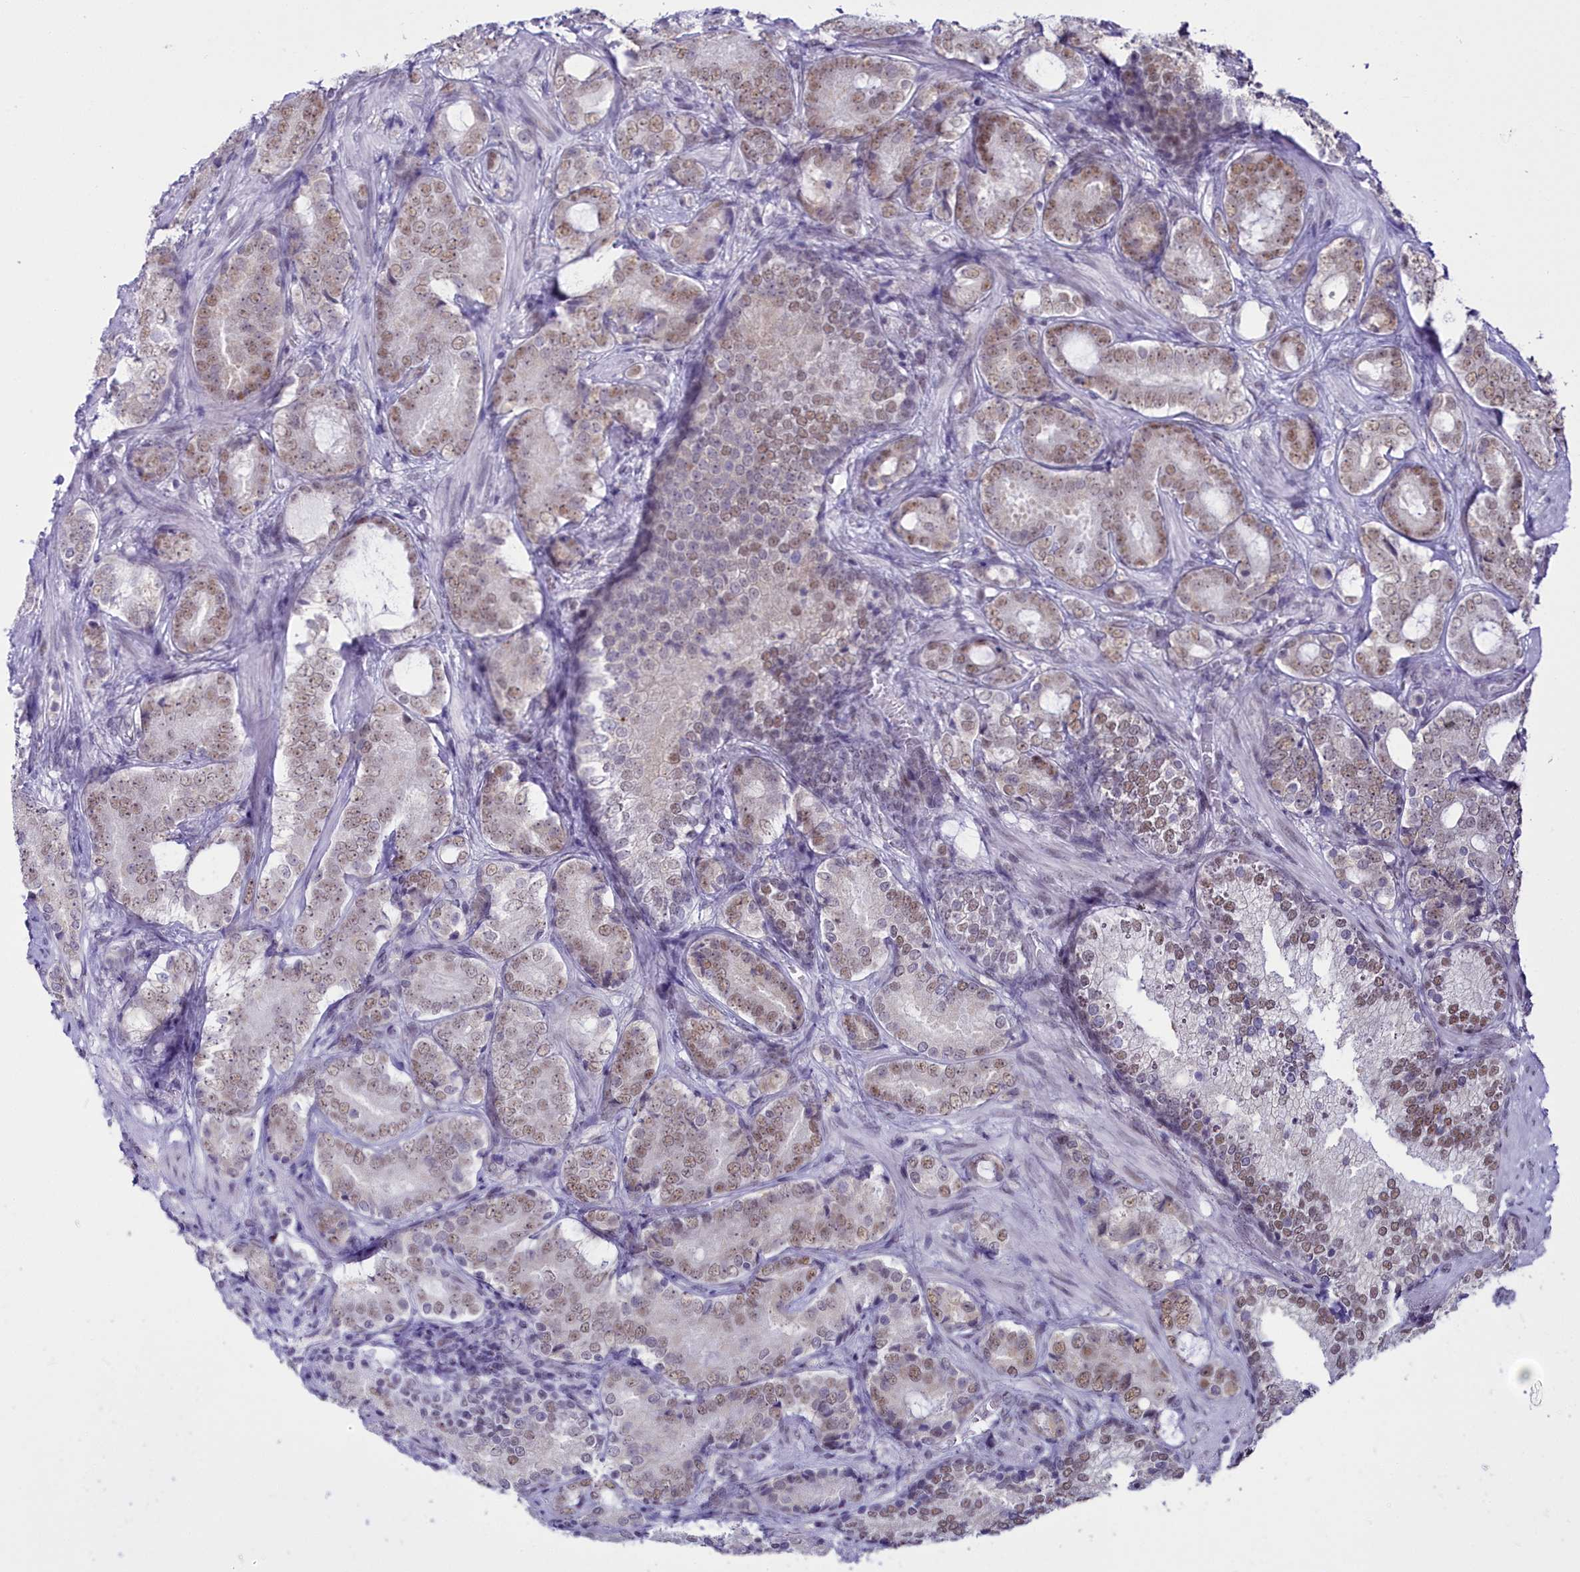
{"staining": {"intensity": "weak", "quantity": ">75%", "location": "nuclear"}, "tissue": "prostate cancer", "cell_type": "Tumor cells", "image_type": "cancer", "snomed": [{"axis": "morphology", "description": "Adenocarcinoma, Low grade"}, {"axis": "topography", "description": "Prostate"}], "caption": "Protein staining exhibits weak nuclear staining in approximately >75% of tumor cells in prostate low-grade adenocarcinoma.", "gene": "RBM12", "patient": {"sex": "male", "age": 58}}